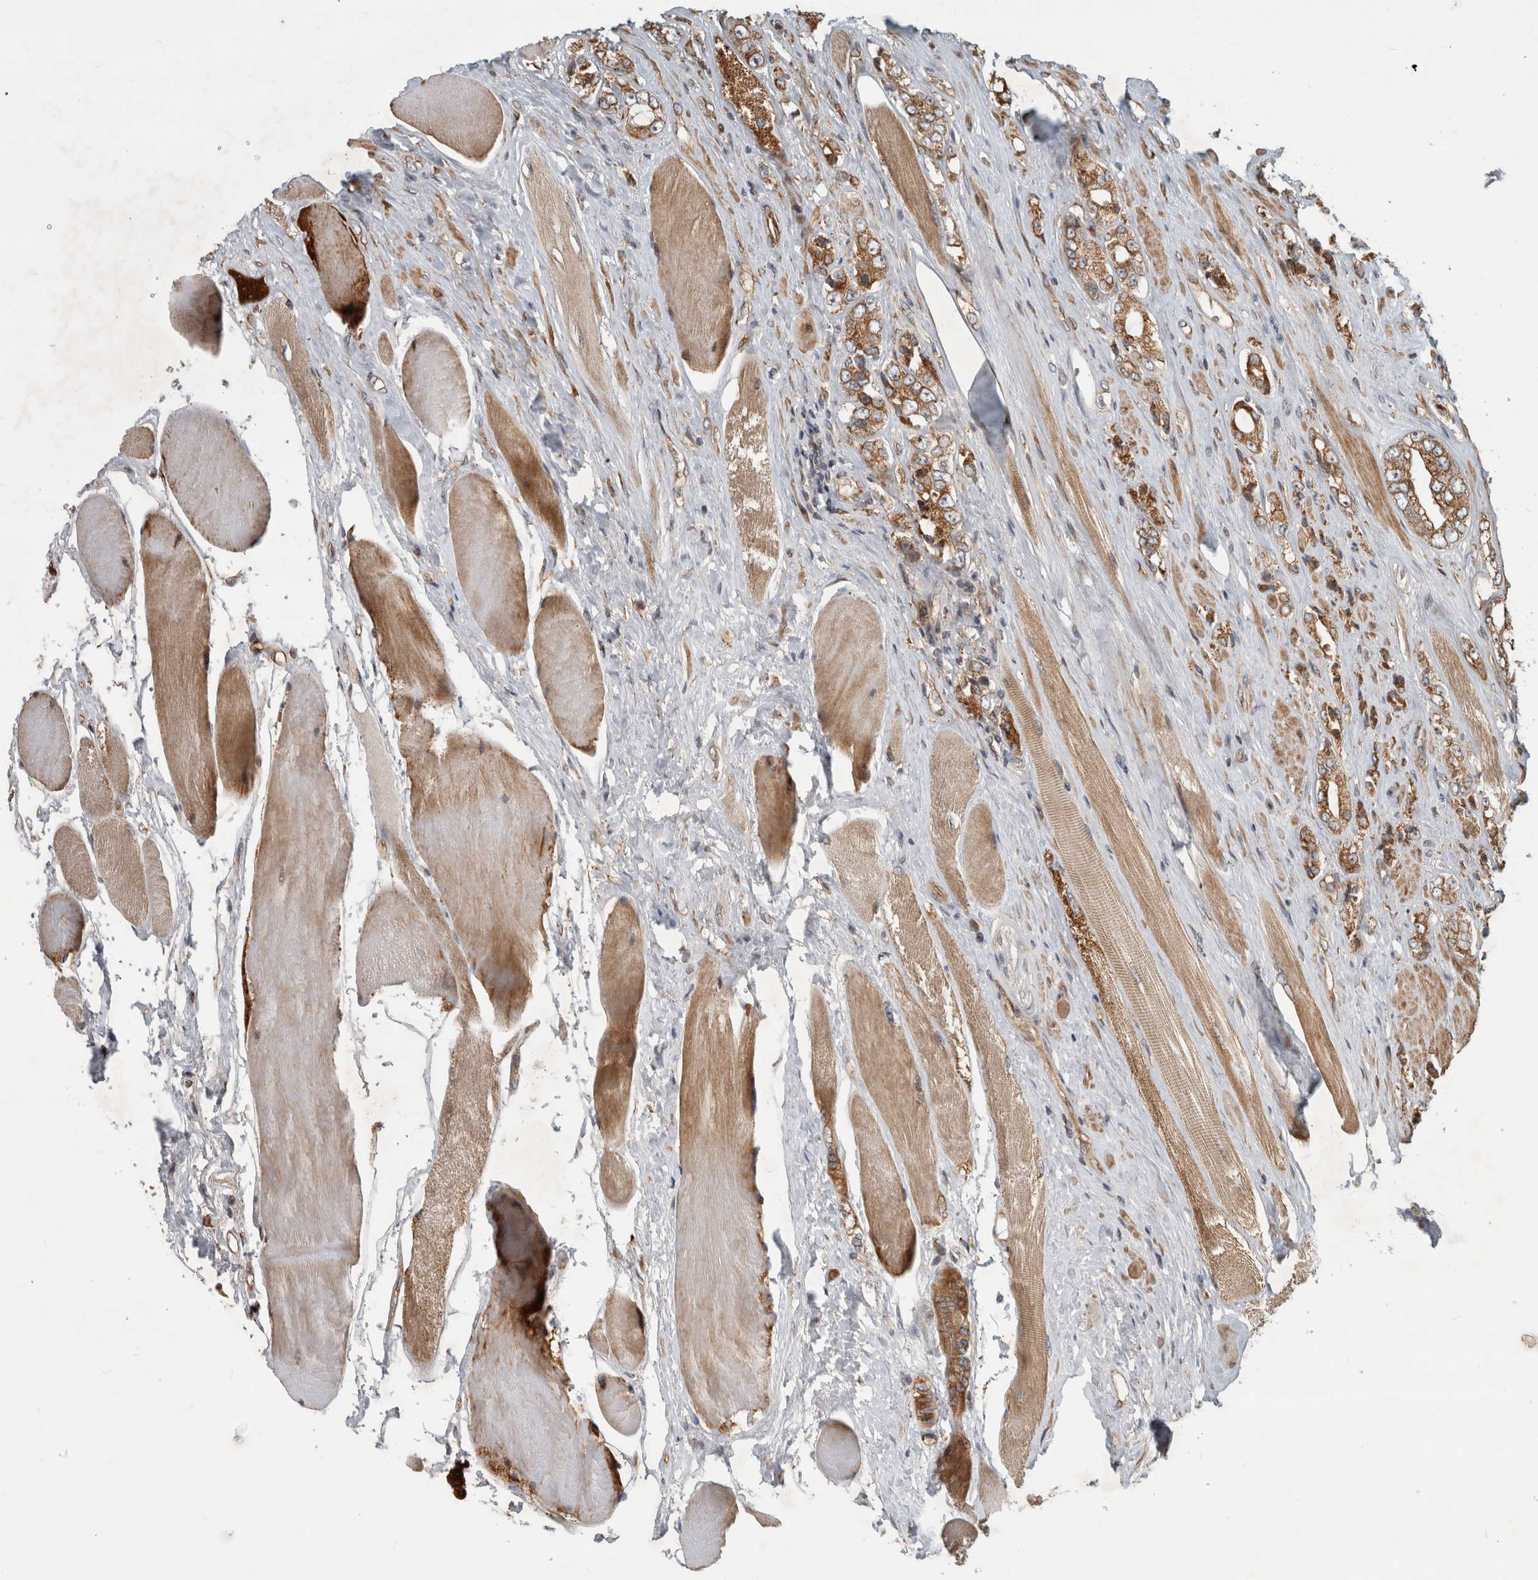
{"staining": {"intensity": "moderate", "quantity": ">75%", "location": "cytoplasmic/membranous"}, "tissue": "prostate cancer", "cell_type": "Tumor cells", "image_type": "cancer", "snomed": [{"axis": "morphology", "description": "Adenocarcinoma, High grade"}, {"axis": "topography", "description": "Prostate"}], "caption": "Protein staining exhibits moderate cytoplasmic/membranous expression in approximately >75% of tumor cells in prostate cancer (adenocarcinoma (high-grade)).", "gene": "TUBD1", "patient": {"sex": "male", "age": 61}}